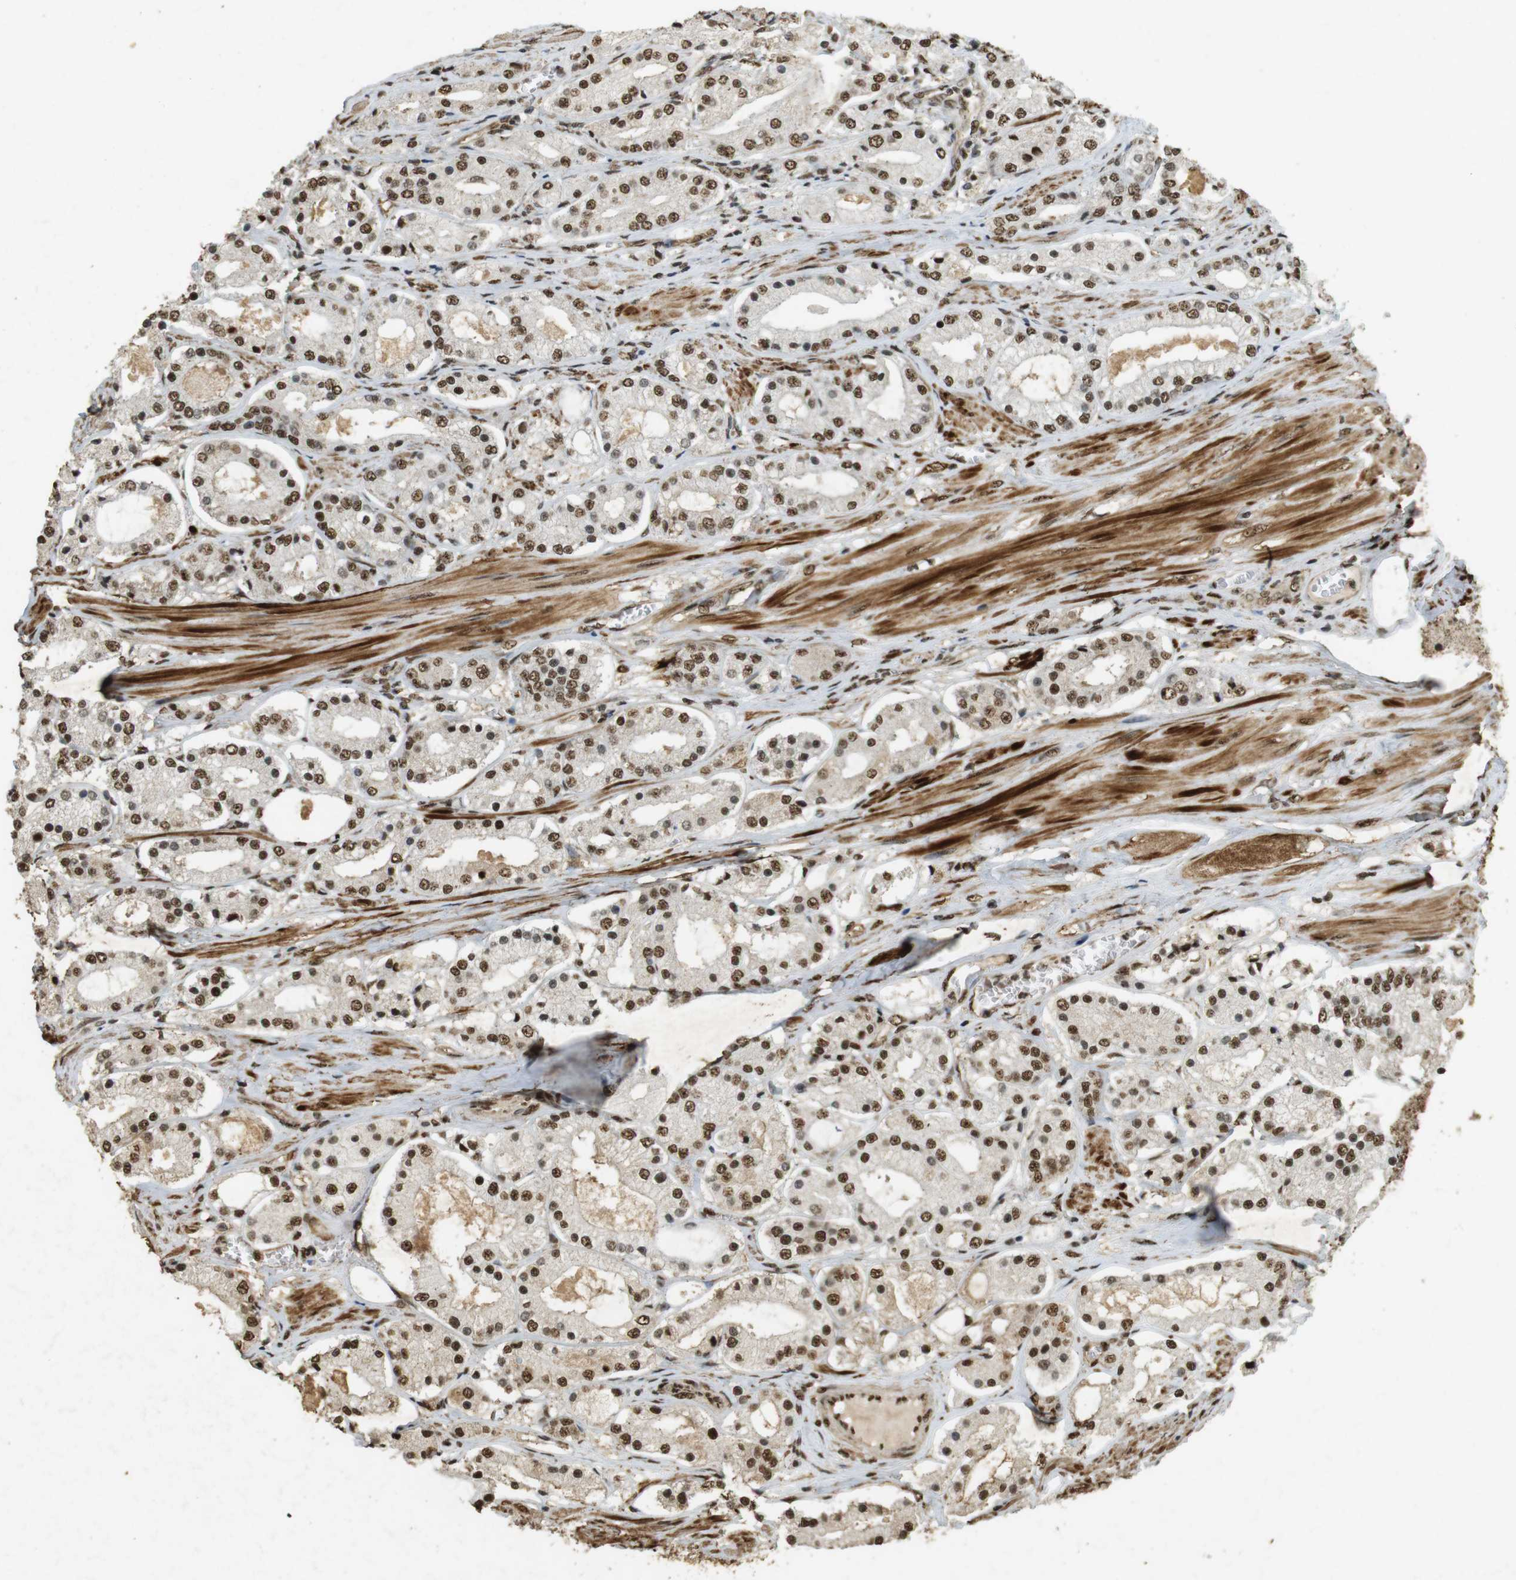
{"staining": {"intensity": "strong", "quantity": ">75%", "location": "nuclear"}, "tissue": "prostate cancer", "cell_type": "Tumor cells", "image_type": "cancer", "snomed": [{"axis": "morphology", "description": "Adenocarcinoma, High grade"}, {"axis": "topography", "description": "Prostate"}], "caption": "Prostate adenocarcinoma (high-grade) tissue shows strong nuclear staining in about >75% of tumor cells, visualized by immunohistochemistry. The staining is performed using DAB brown chromogen to label protein expression. The nuclei are counter-stained blue using hematoxylin.", "gene": "GATA4", "patient": {"sex": "male", "age": 66}}